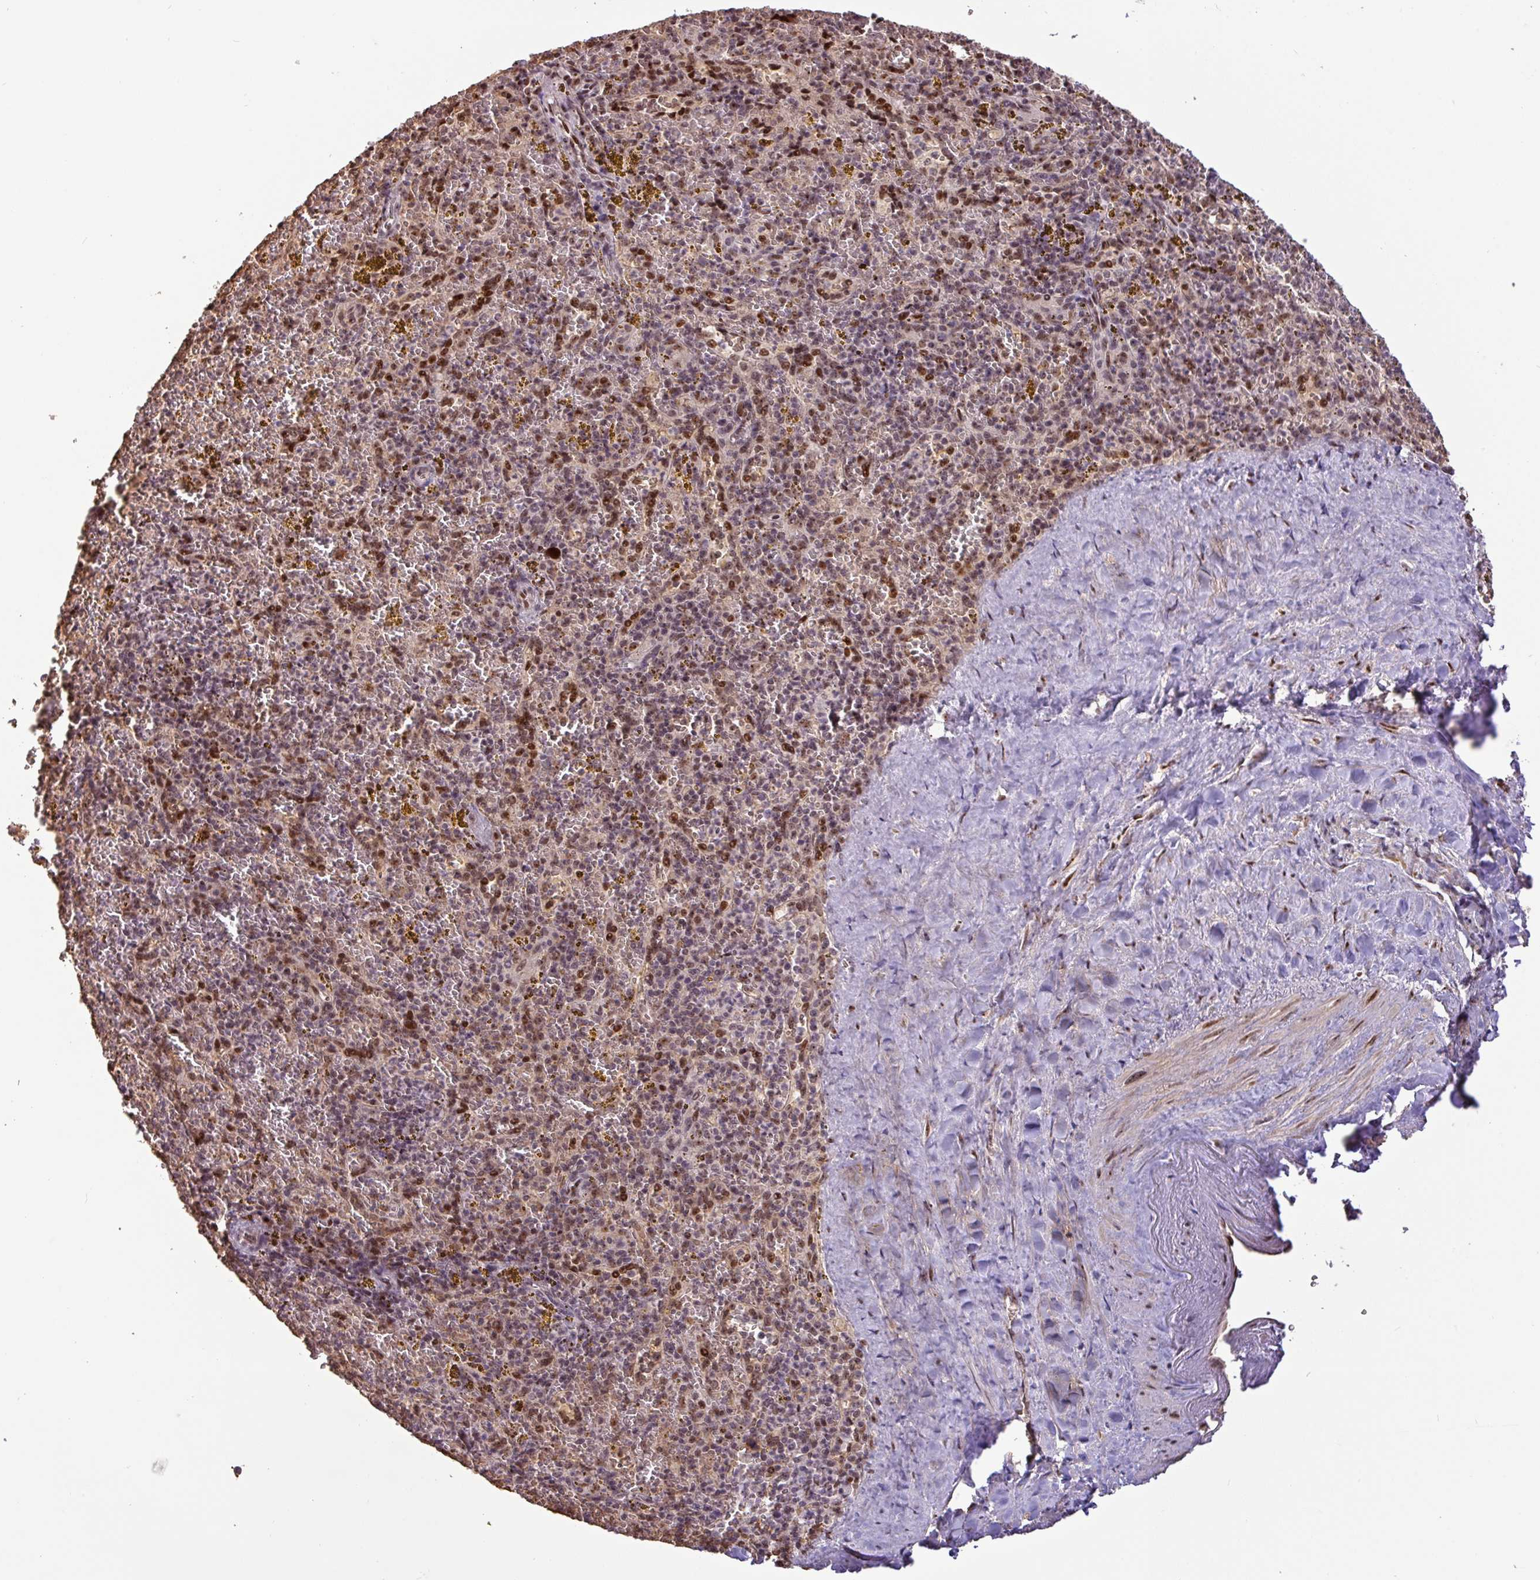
{"staining": {"intensity": "moderate", "quantity": "25%-75%", "location": "nuclear"}, "tissue": "spleen", "cell_type": "Cells in red pulp", "image_type": "normal", "snomed": [{"axis": "morphology", "description": "Normal tissue, NOS"}, {"axis": "topography", "description": "Spleen"}], "caption": "DAB (3,3'-diaminobenzidine) immunohistochemical staining of unremarkable human spleen reveals moderate nuclear protein staining in about 25%-75% of cells in red pulp. Immunohistochemistry (ihc) stains the protein in brown and the nuclei are stained blue.", "gene": "RRN3", "patient": {"sex": "male", "age": 57}}